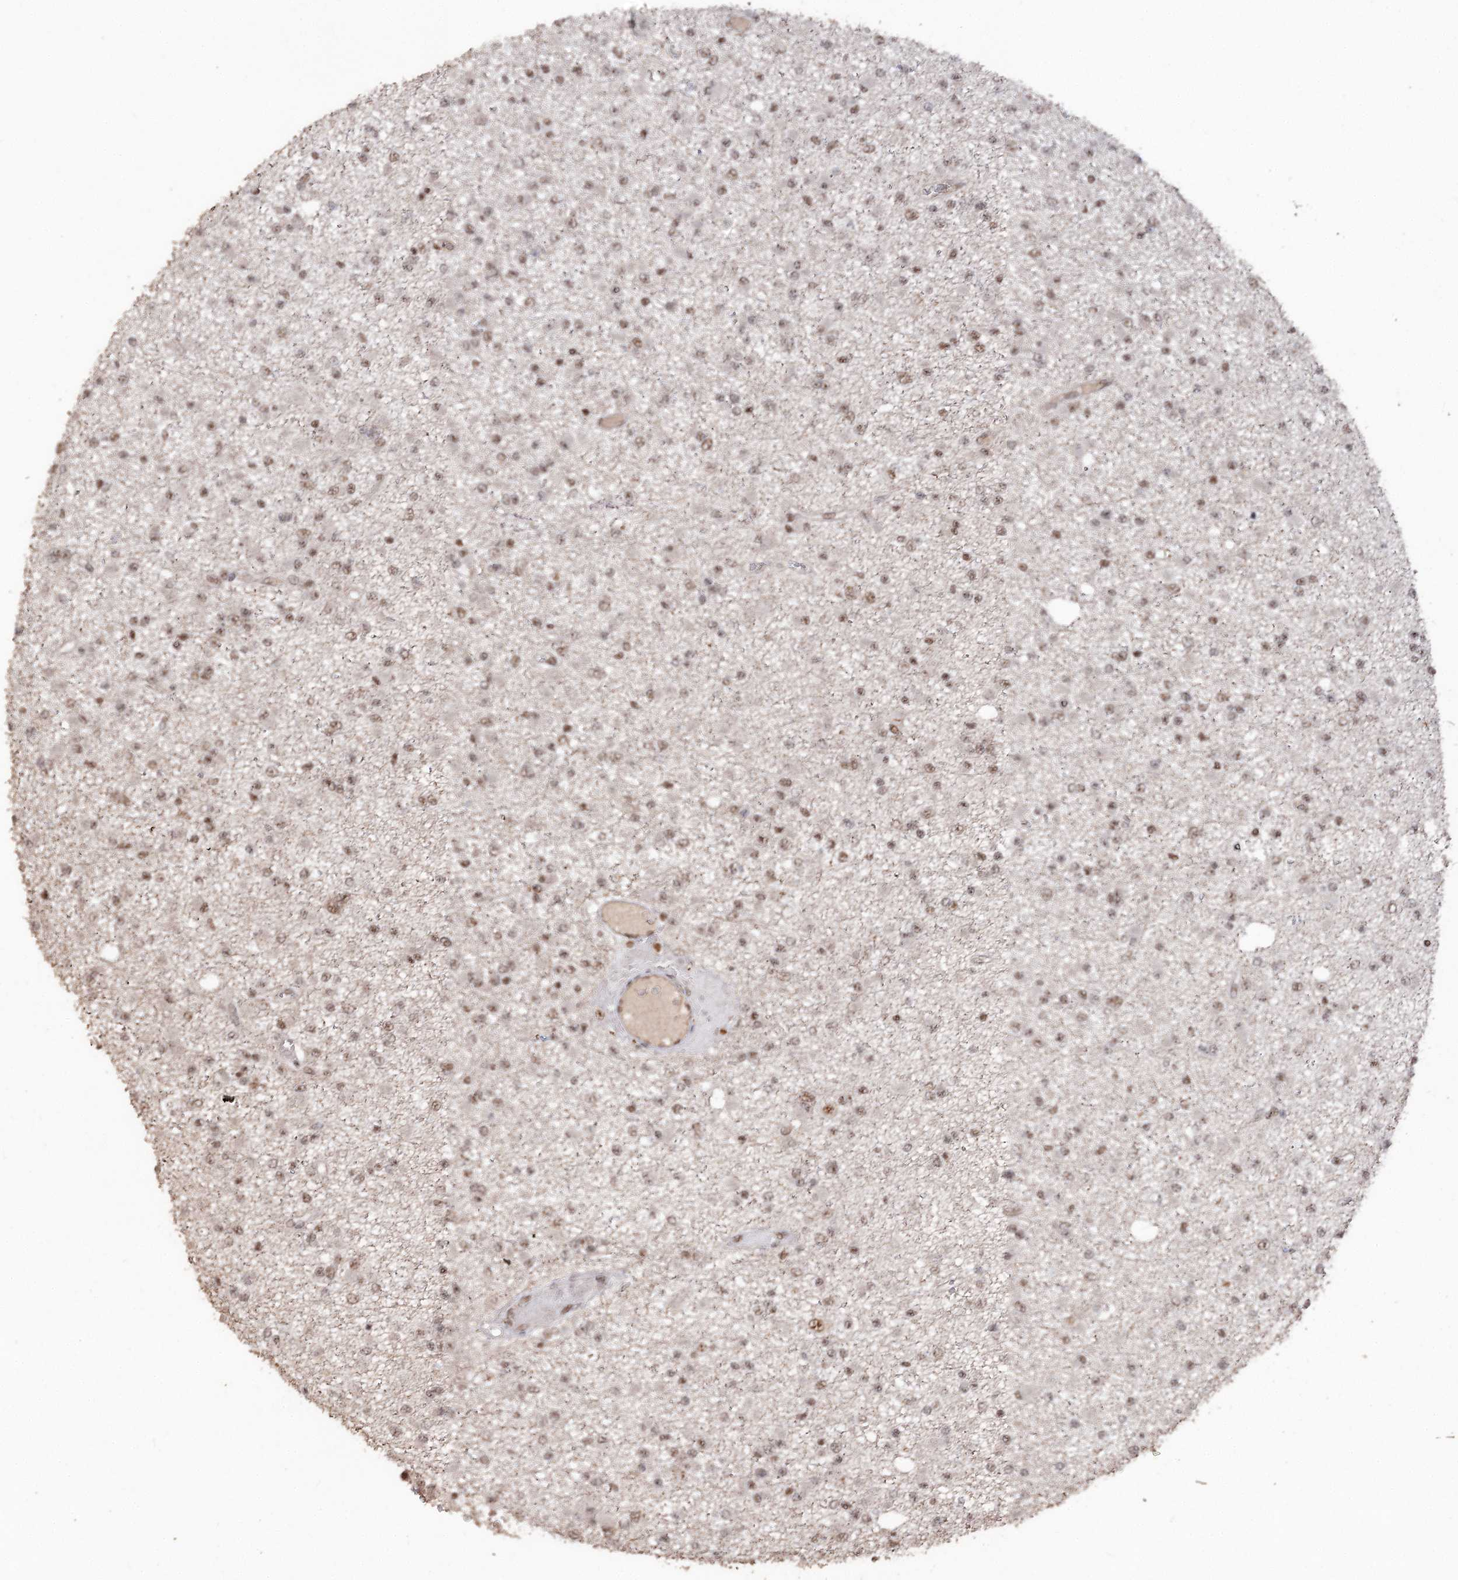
{"staining": {"intensity": "moderate", "quantity": ">75%", "location": "nuclear"}, "tissue": "glioma", "cell_type": "Tumor cells", "image_type": "cancer", "snomed": [{"axis": "morphology", "description": "Glioma, malignant, Low grade"}, {"axis": "topography", "description": "Brain"}], "caption": "Immunohistochemistry (IHC) (DAB (3,3'-diaminobenzidine)) staining of human glioma demonstrates moderate nuclear protein positivity in about >75% of tumor cells.", "gene": "U2SURP", "patient": {"sex": "female", "age": 22}}